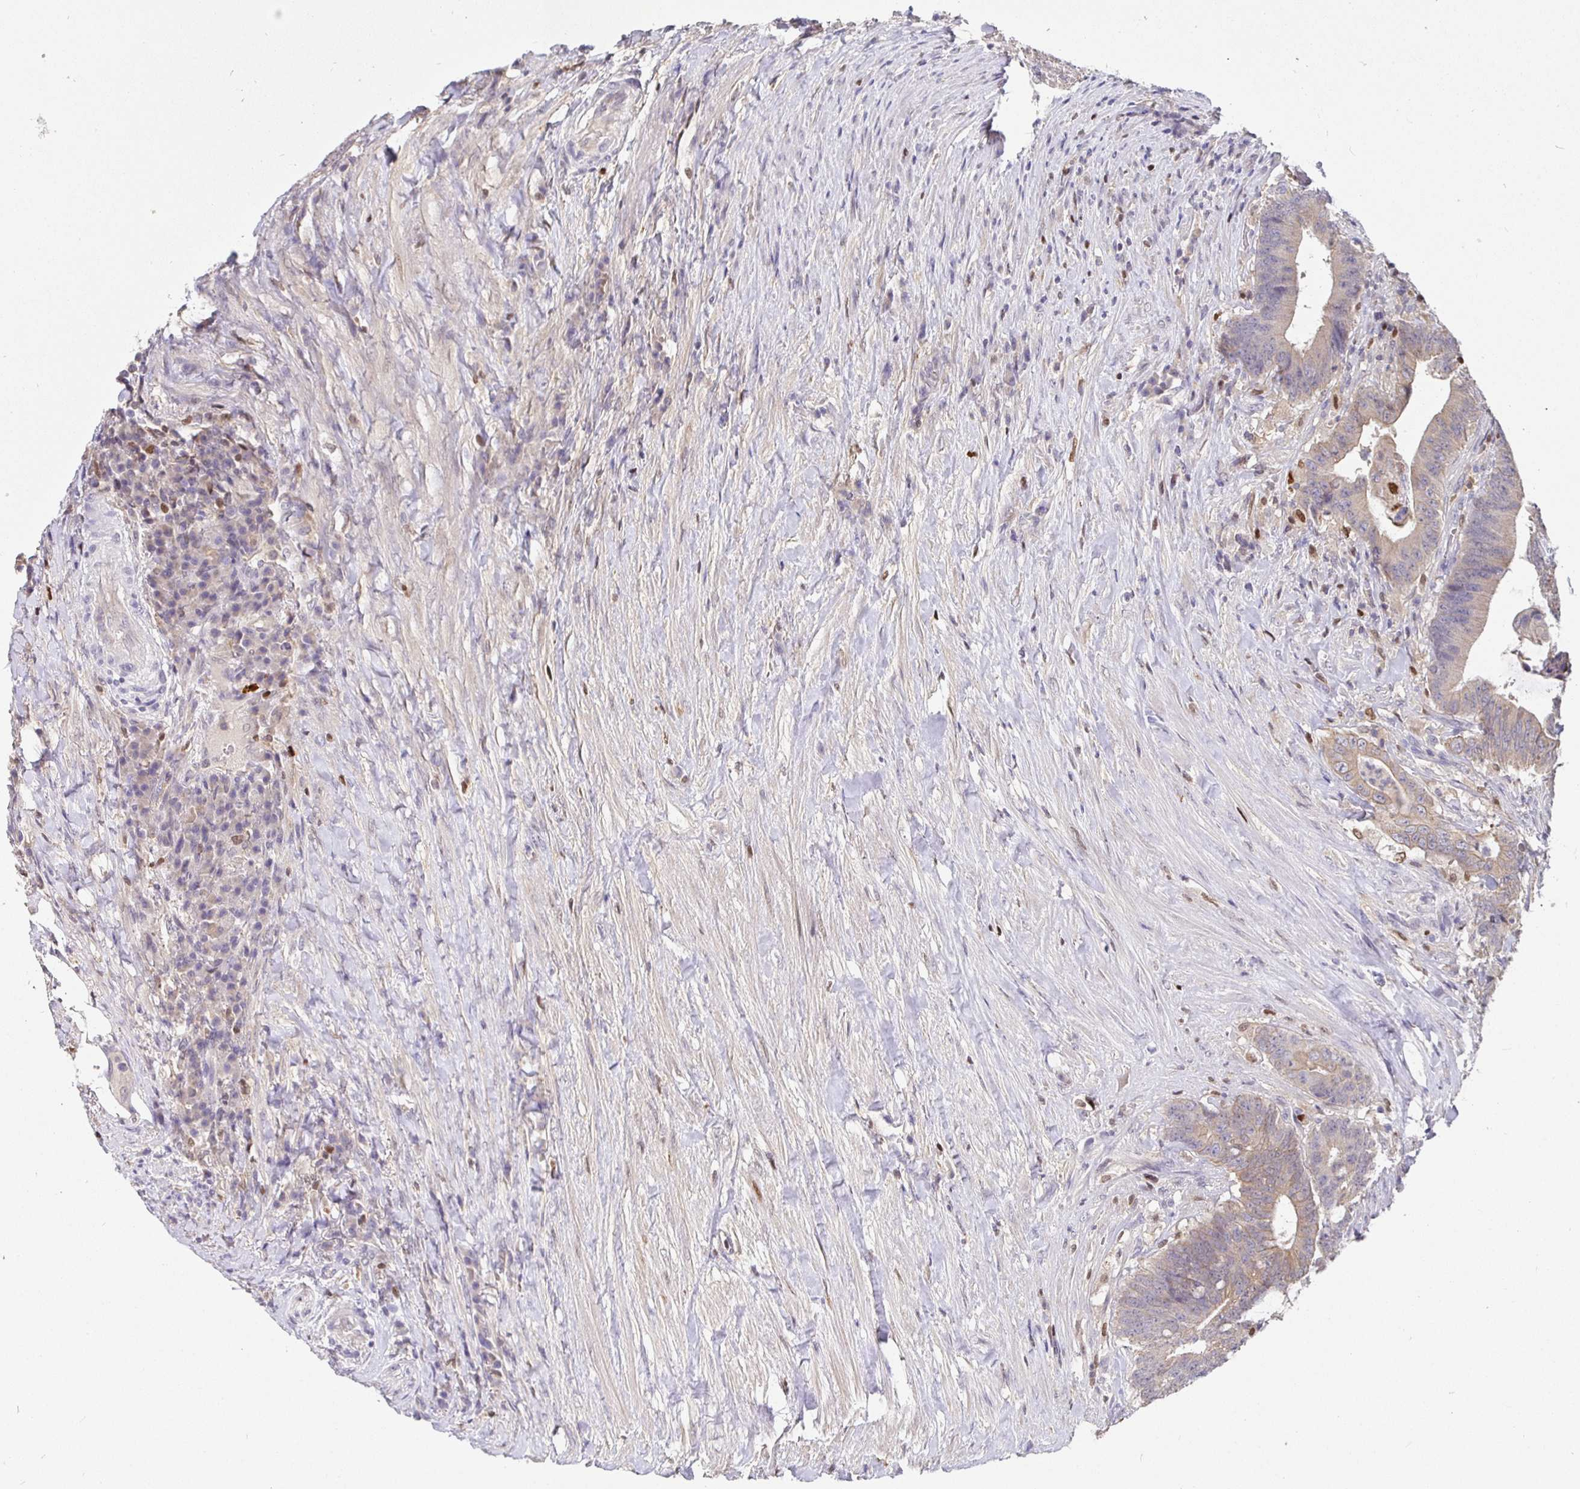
{"staining": {"intensity": "weak", "quantity": ">75%", "location": "cytoplasmic/membranous"}, "tissue": "colorectal cancer", "cell_type": "Tumor cells", "image_type": "cancer", "snomed": [{"axis": "morphology", "description": "Adenocarcinoma, NOS"}, {"axis": "topography", "description": "Colon"}], "caption": "An image showing weak cytoplasmic/membranous expression in approximately >75% of tumor cells in colorectal adenocarcinoma, as visualized by brown immunohistochemical staining.", "gene": "SATB1", "patient": {"sex": "female", "age": 43}}